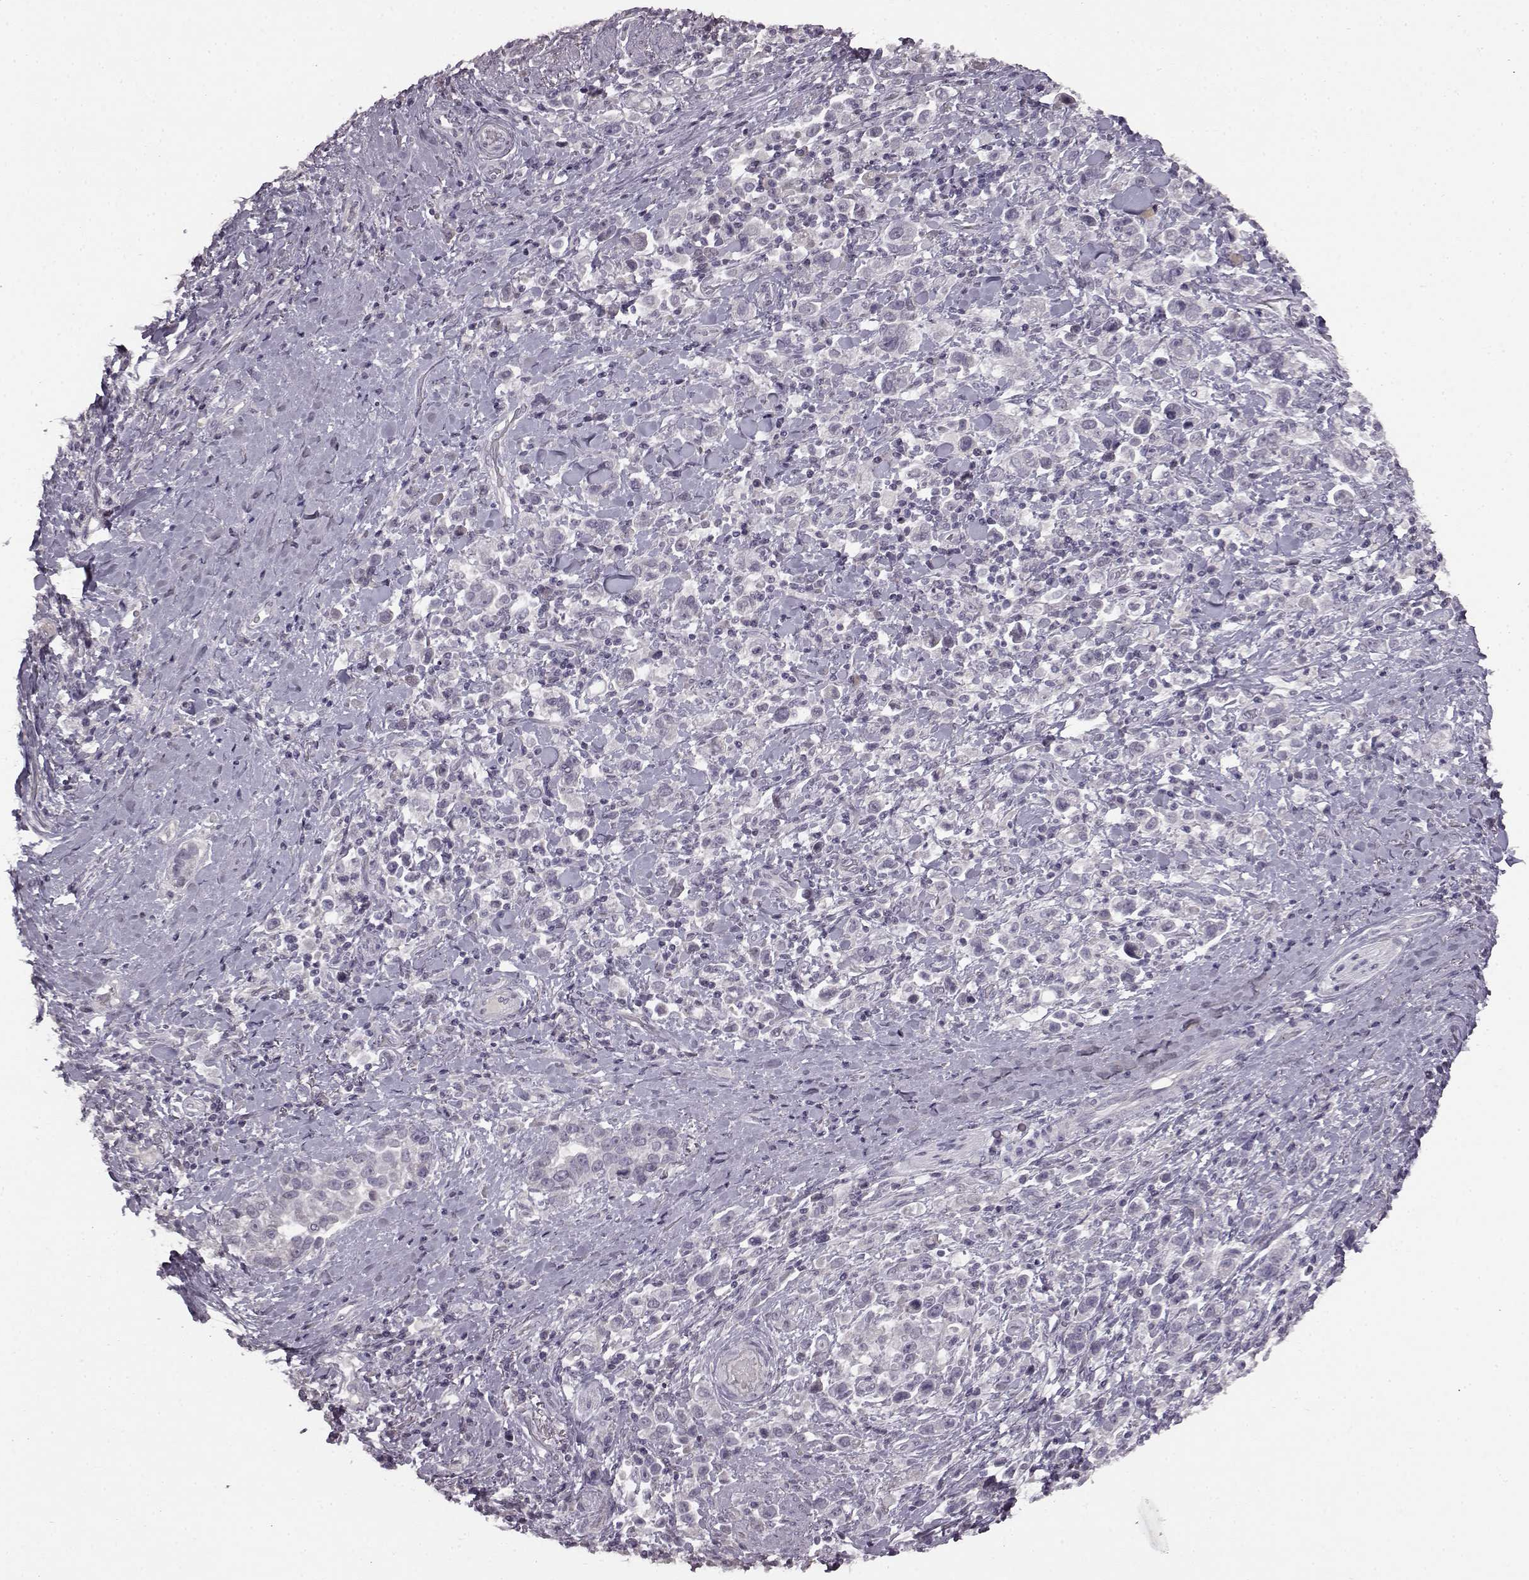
{"staining": {"intensity": "negative", "quantity": "none", "location": "none"}, "tissue": "stomach cancer", "cell_type": "Tumor cells", "image_type": "cancer", "snomed": [{"axis": "morphology", "description": "Adenocarcinoma, NOS"}, {"axis": "topography", "description": "Stomach"}], "caption": "Tumor cells show no significant staining in stomach cancer (adenocarcinoma).", "gene": "LHB", "patient": {"sex": "male", "age": 93}}